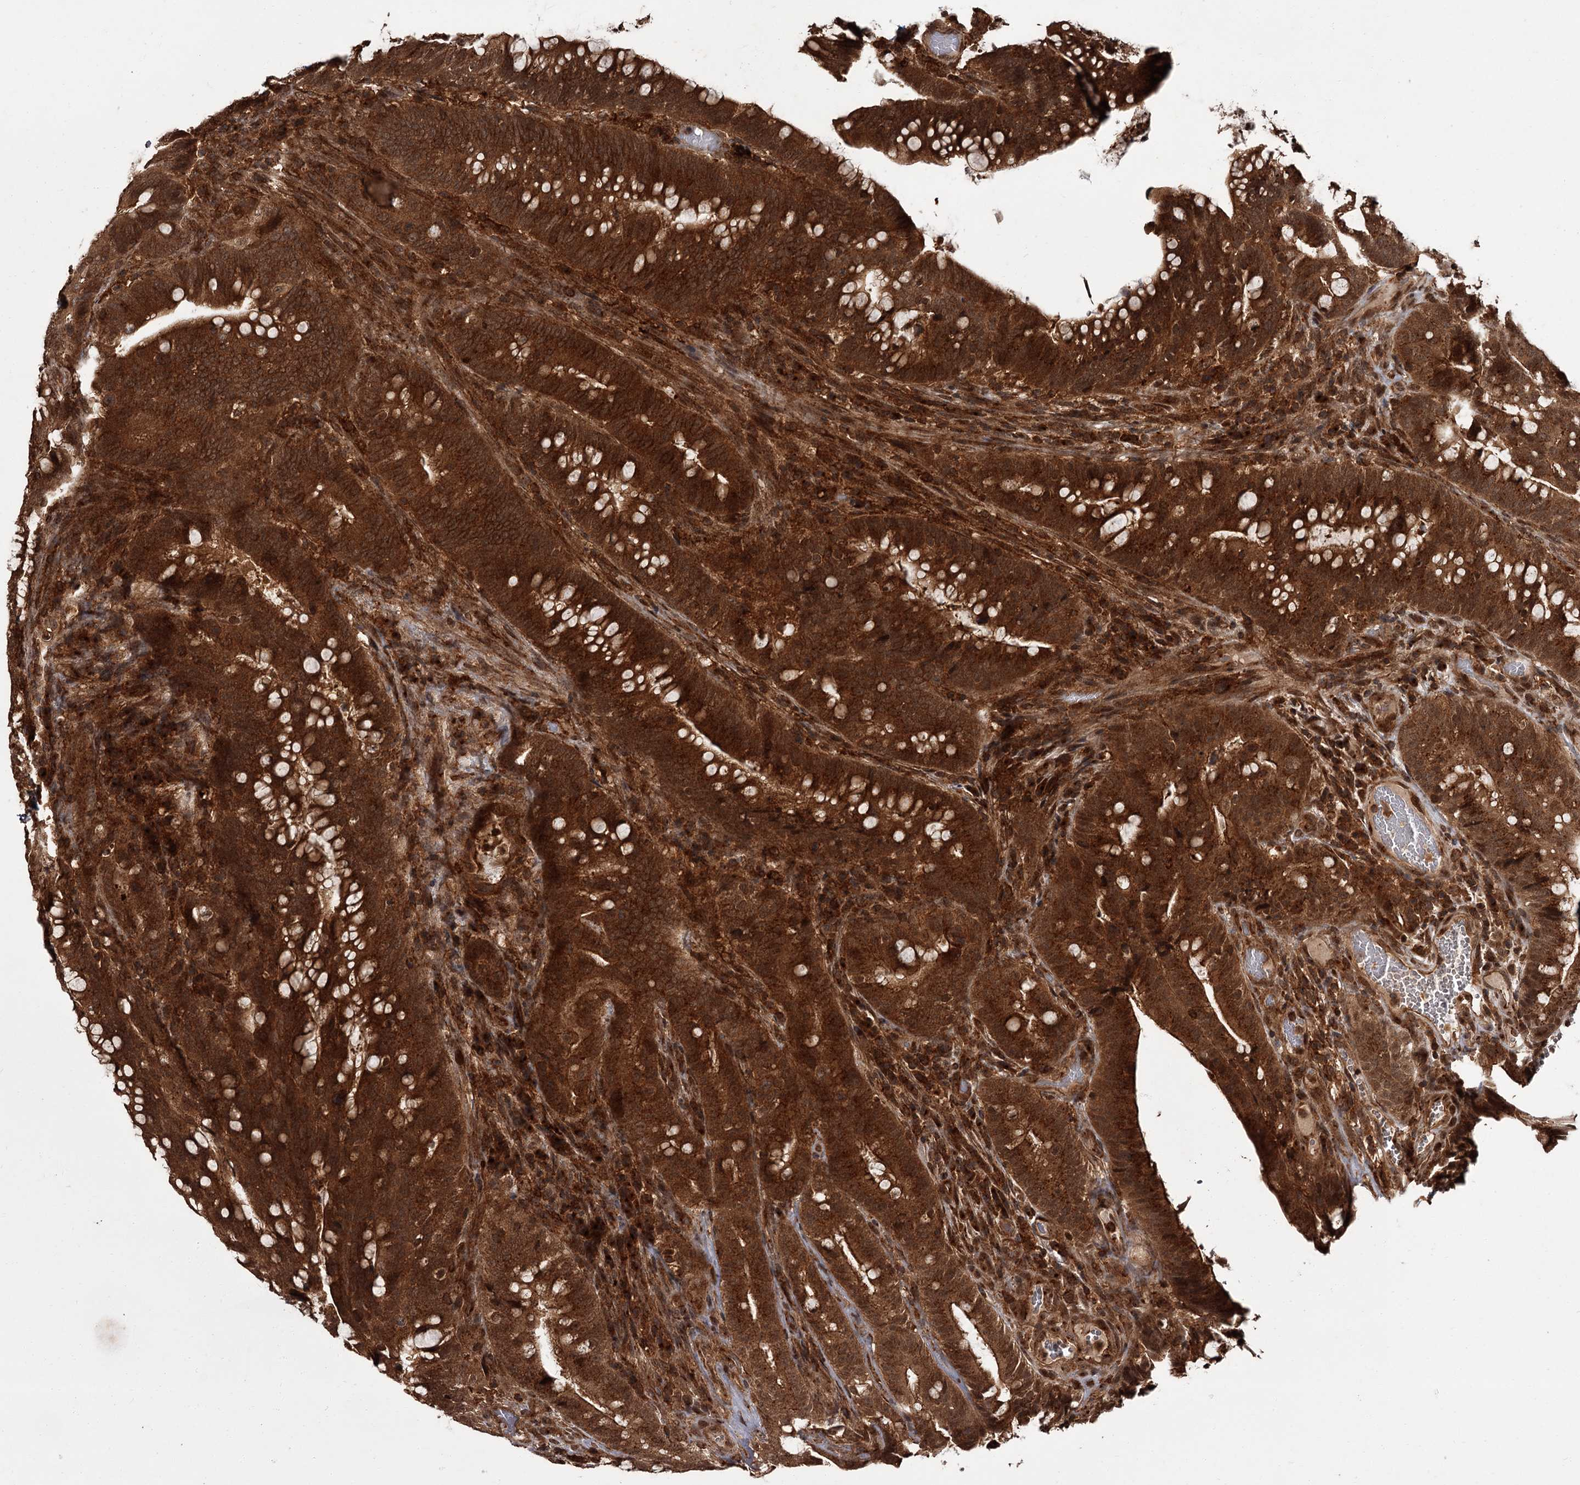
{"staining": {"intensity": "strong", "quantity": ">75%", "location": "cytoplasmic/membranous,nuclear"}, "tissue": "colorectal cancer", "cell_type": "Tumor cells", "image_type": "cancer", "snomed": [{"axis": "morphology", "description": "Adenocarcinoma, NOS"}, {"axis": "topography", "description": "Colon"}], "caption": "IHC of human colorectal adenocarcinoma reveals high levels of strong cytoplasmic/membranous and nuclear expression in approximately >75% of tumor cells. (DAB (3,3'-diaminobenzidine) = brown stain, brightfield microscopy at high magnification).", "gene": "TBC1D23", "patient": {"sex": "female", "age": 66}}